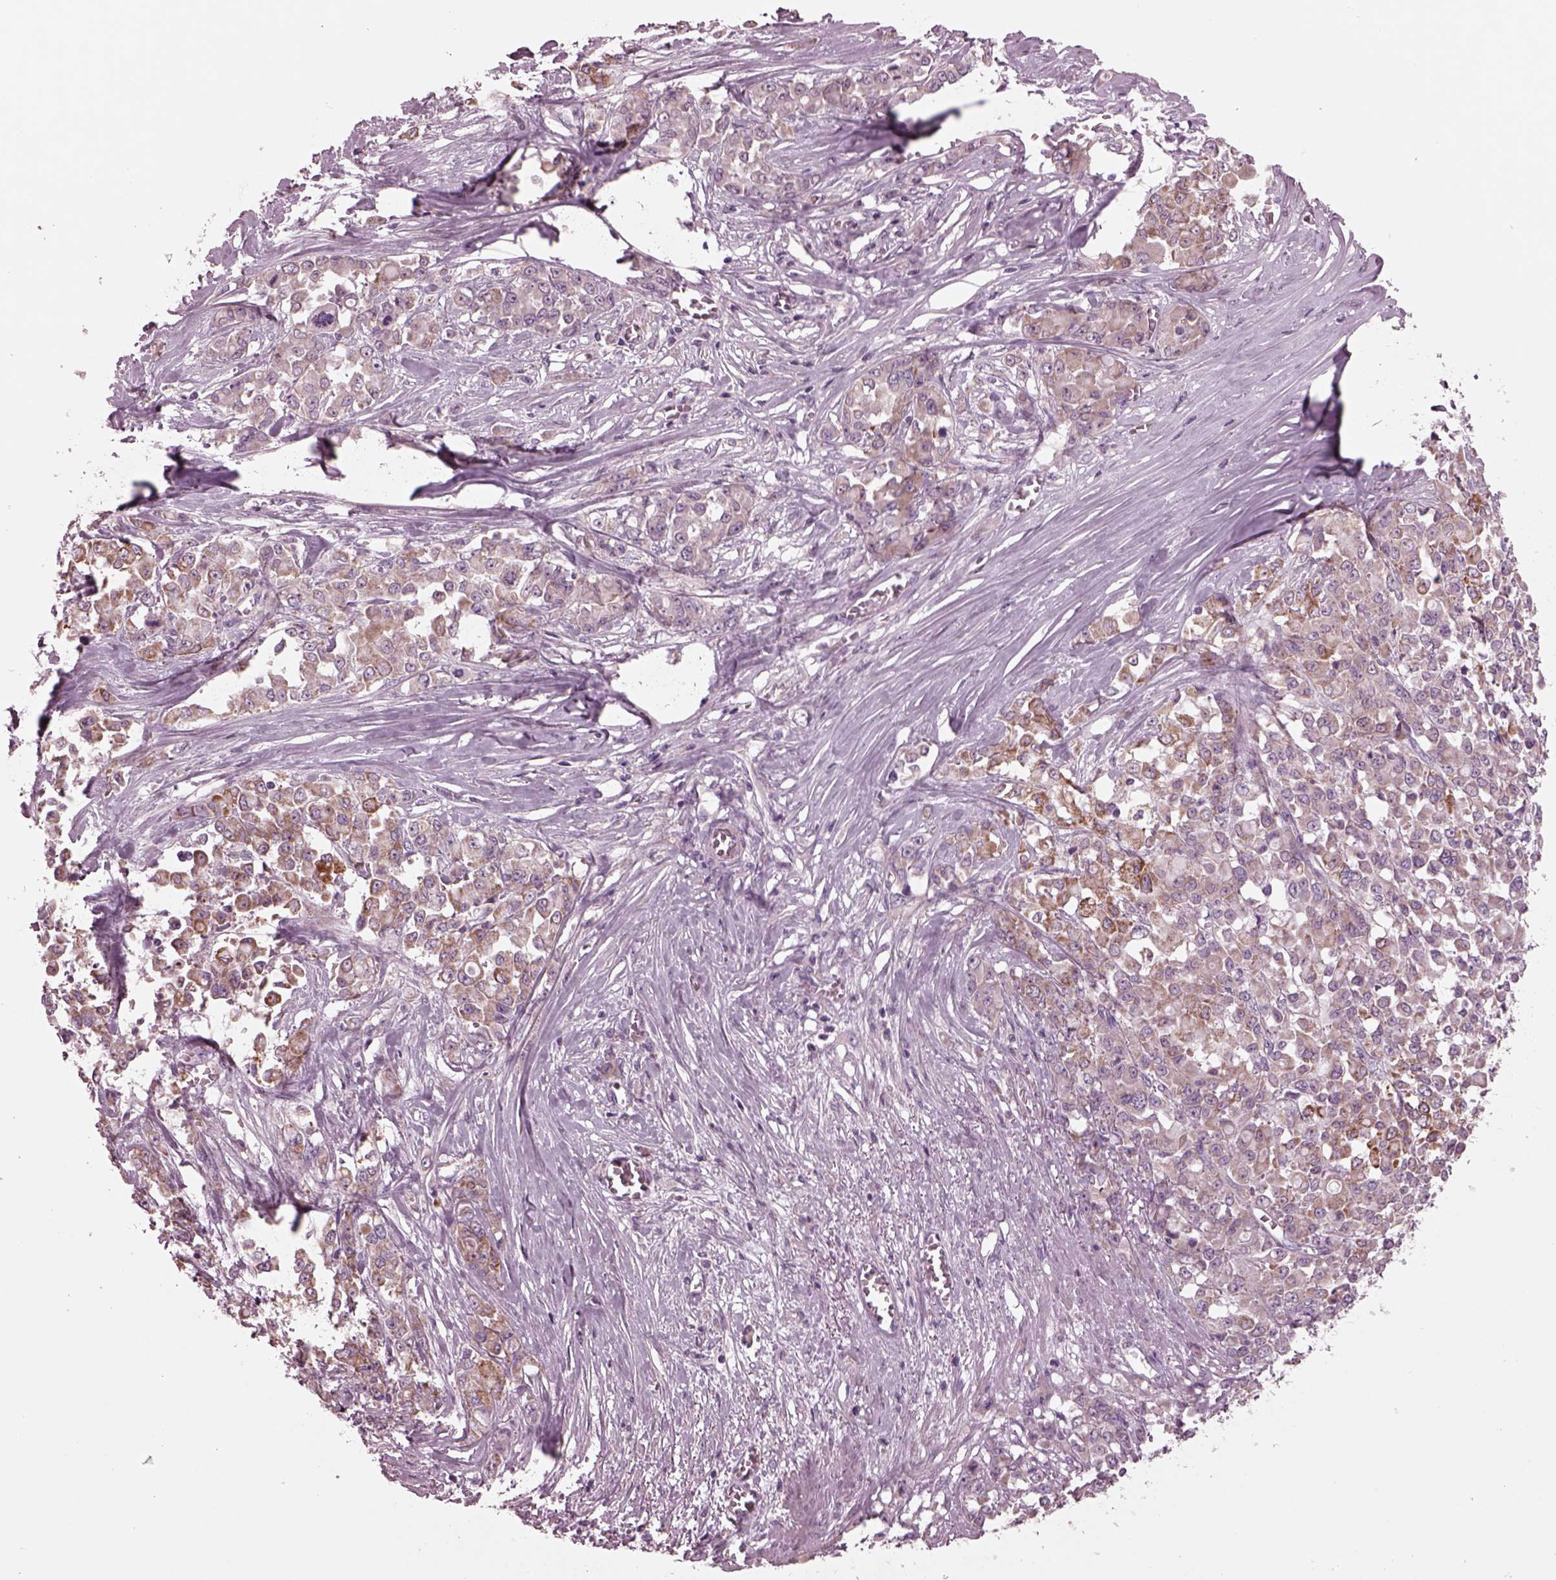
{"staining": {"intensity": "moderate", "quantity": "<25%", "location": "cytoplasmic/membranous"}, "tissue": "stomach cancer", "cell_type": "Tumor cells", "image_type": "cancer", "snomed": [{"axis": "morphology", "description": "Adenocarcinoma, NOS"}, {"axis": "topography", "description": "Stomach"}], "caption": "Adenocarcinoma (stomach) was stained to show a protein in brown. There is low levels of moderate cytoplasmic/membranous positivity in about <25% of tumor cells.", "gene": "AP4M1", "patient": {"sex": "female", "age": 76}}